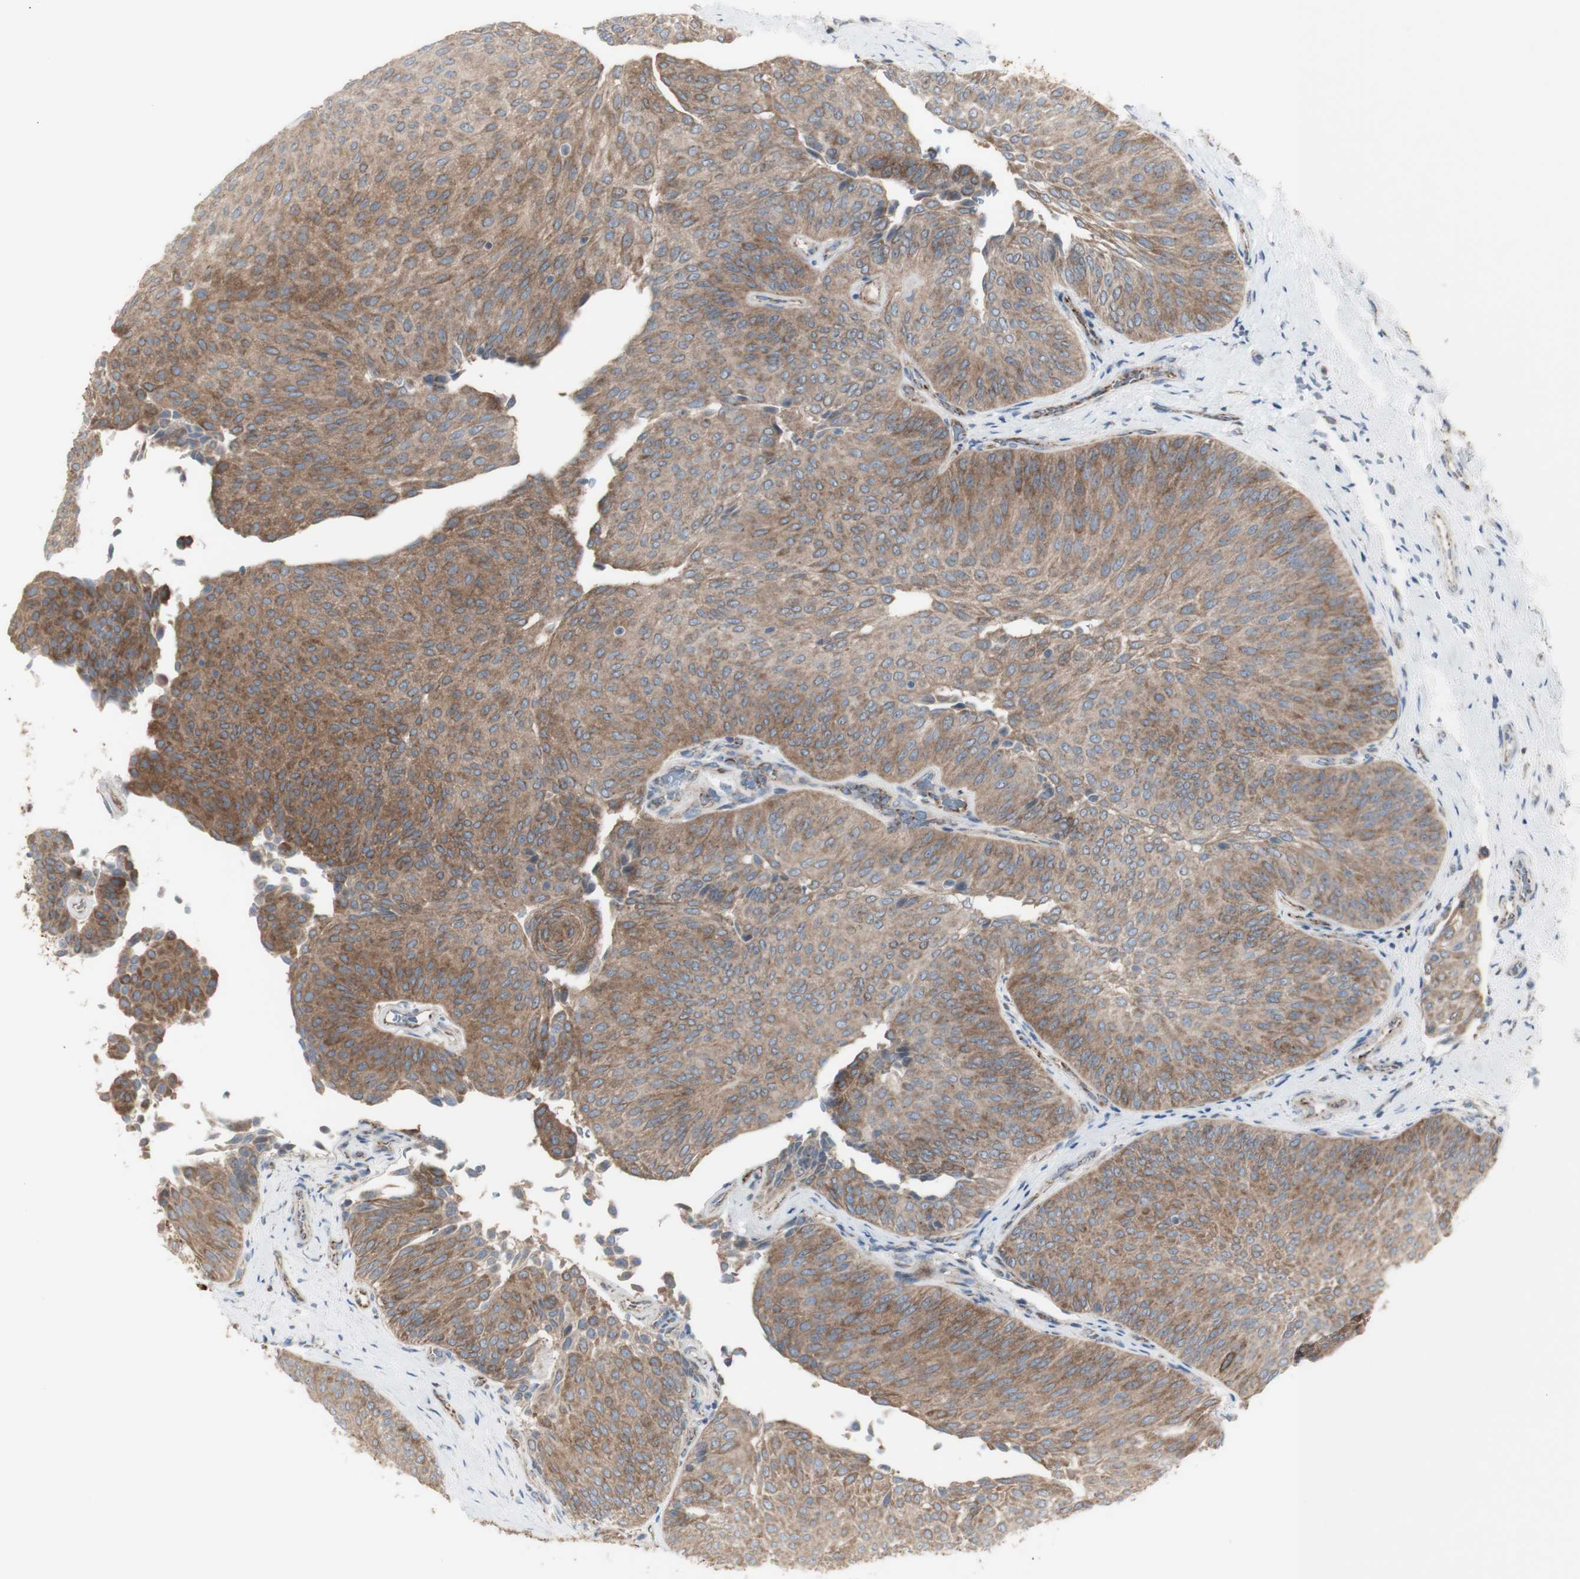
{"staining": {"intensity": "moderate", "quantity": ">75%", "location": "cytoplasmic/membranous"}, "tissue": "urothelial cancer", "cell_type": "Tumor cells", "image_type": "cancer", "snomed": [{"axis": "morphology", "description": "Urothelial carcinoma, Low grade"}, {"axis": "topography", "description": "Urinary bladder"}], "caption": "A high-resolution histopathology image shows immunohistochemistry (IHC) staining of urothelial cancer, which reveals moderate cytoplasmic/membranous positivity in approximately >75% of tumor cells. (brown staining indicates protein expression, while blue staining denotes nuclei).", "gene": "C3orf52", "patient": {"sex": "female", "age": 60}}